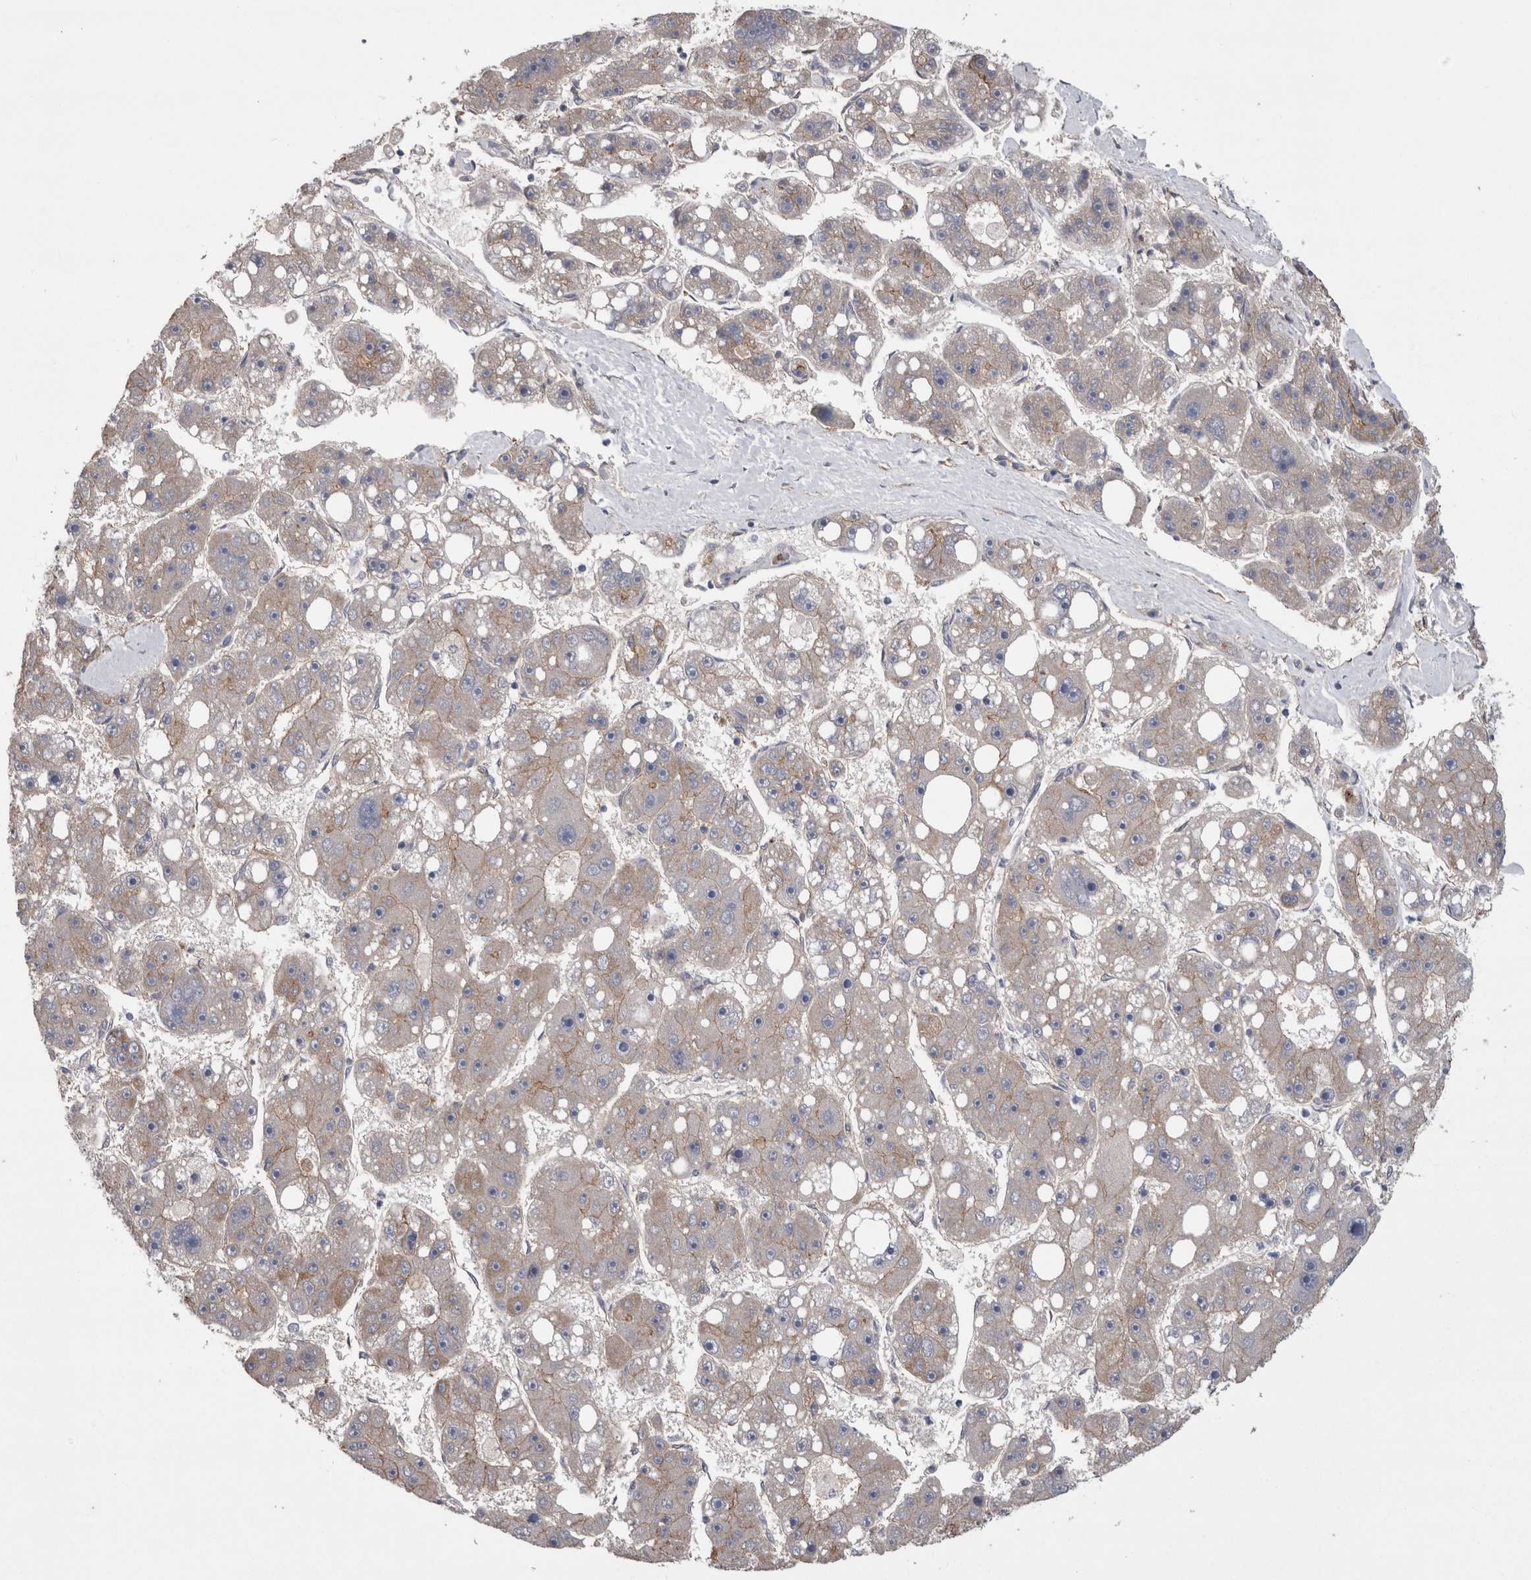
{"staining": {"intensity": "weak", "quantity": "25%-75%", "location": "cytoplasmic/membranous"}, "tissue": "liver cancer", "cell_type": "Tumor cells", "image_type": "cancer", "snomed": [{"axis": "morphology", "description": "Carcinoma, Hepatocellular, NOS"}, {"axis": "topography", "description": "Liver"}], "caption": "A photomicrograph of hepatocellular carcinoma (liver) stained for a protein shows weak cytoplasmic/membranous brown staining in tumor cells.", "gene": "NECTIN2", "patient": {"sex": "female", "age": 61}}